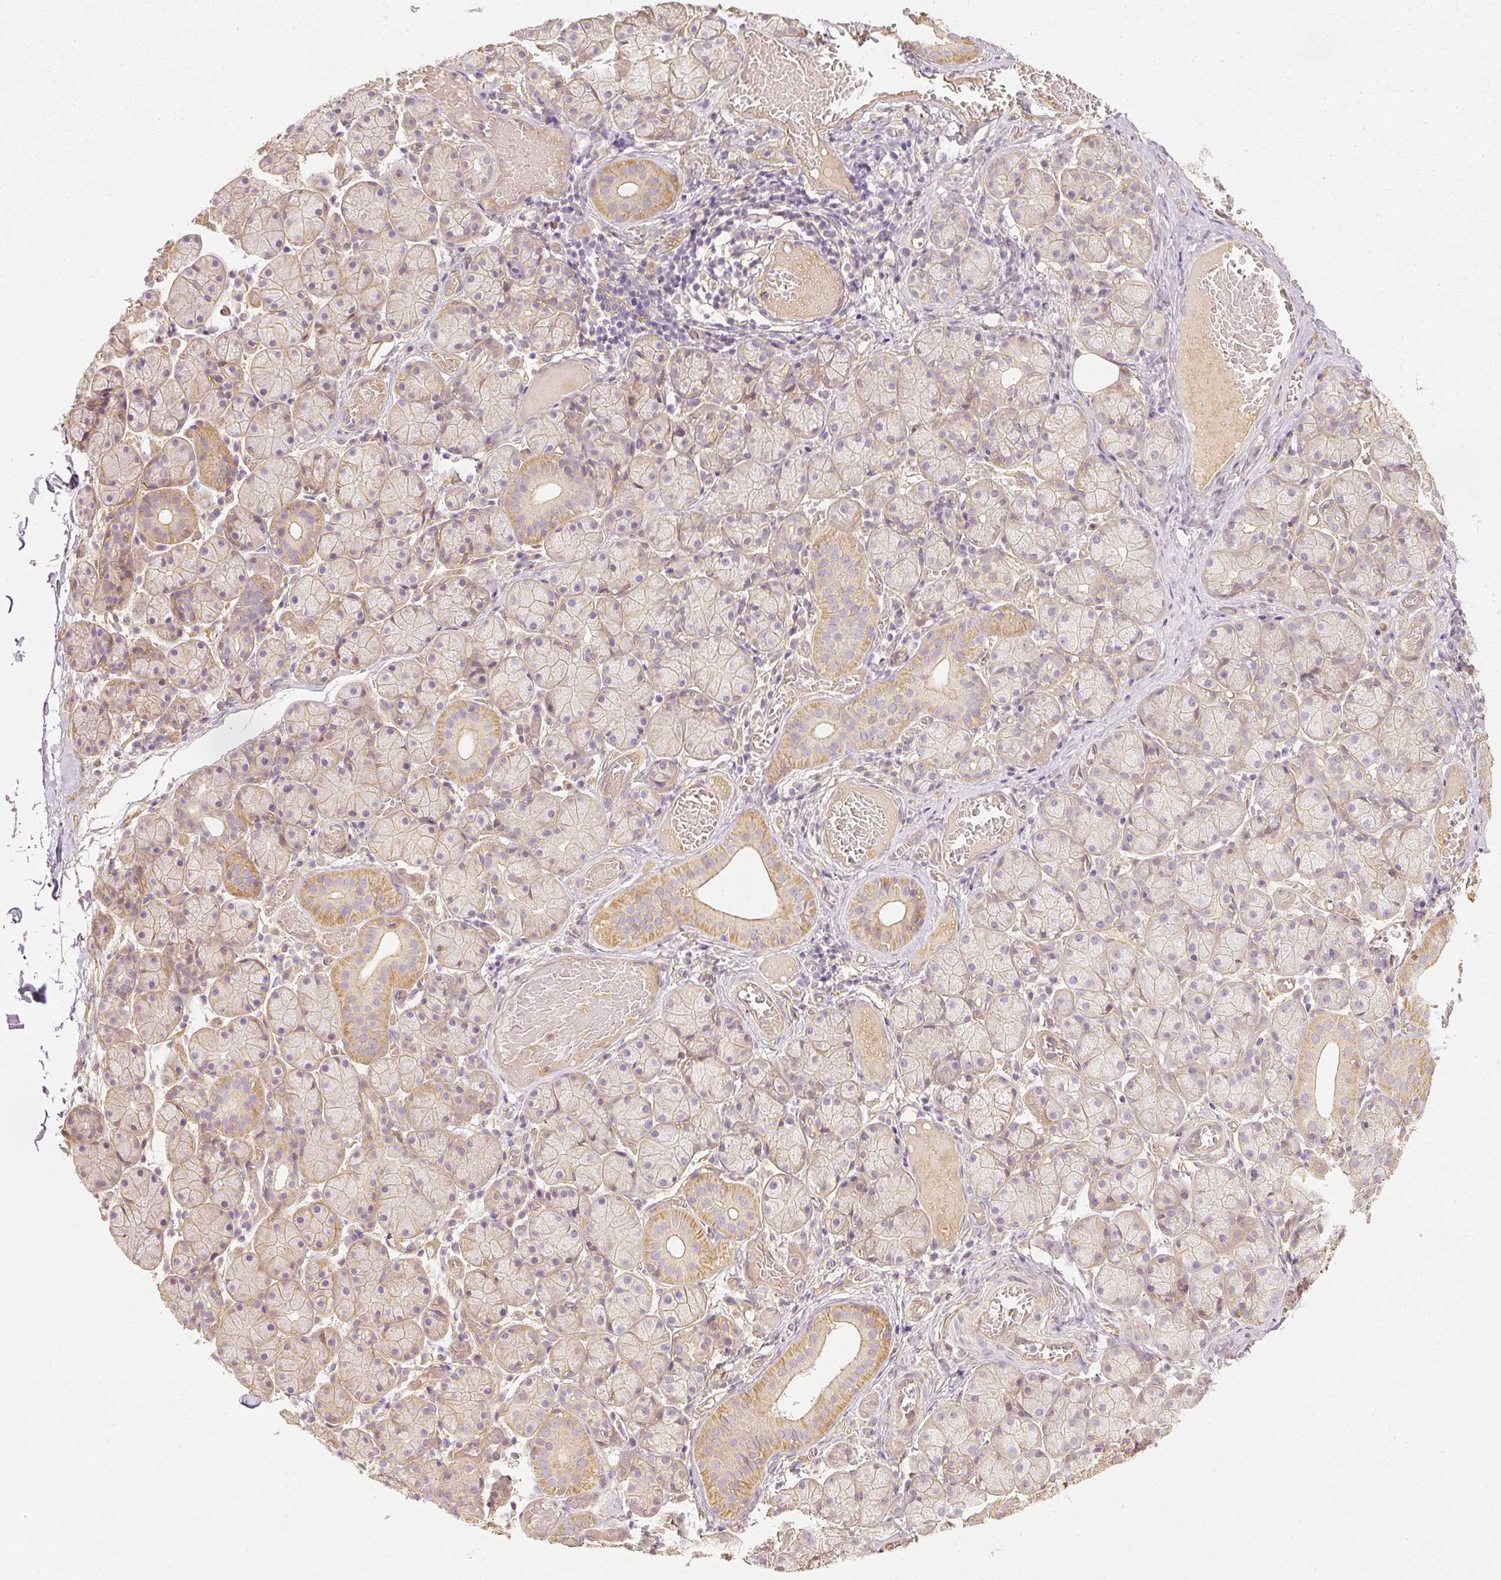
{"staining": {"intensity": "moderate", "quantity": "<25%", "location": "cytoplasmic/membranous"}, "tissue": "salivary gland", "cell_type": "Glandular cells", "image_type": "normal", "snomed": [{"axis": "morphology", "description": "Normal tissue, NOS"}, {"axis": "topography", "description": "Salivary gland"}], "caption": "The micrograph shows immunohistochemical staining of normal salivary gland. There is moderate cytoplasmic/membranous expression is seen in approximately <25% of glandular cells. (Stains: DAB in brown, nuclei in blue, Microscopy: brightfield microscopy at high magnification).", "gene": "GNAQ", "patient": {"sex": "female", "age": 24}}